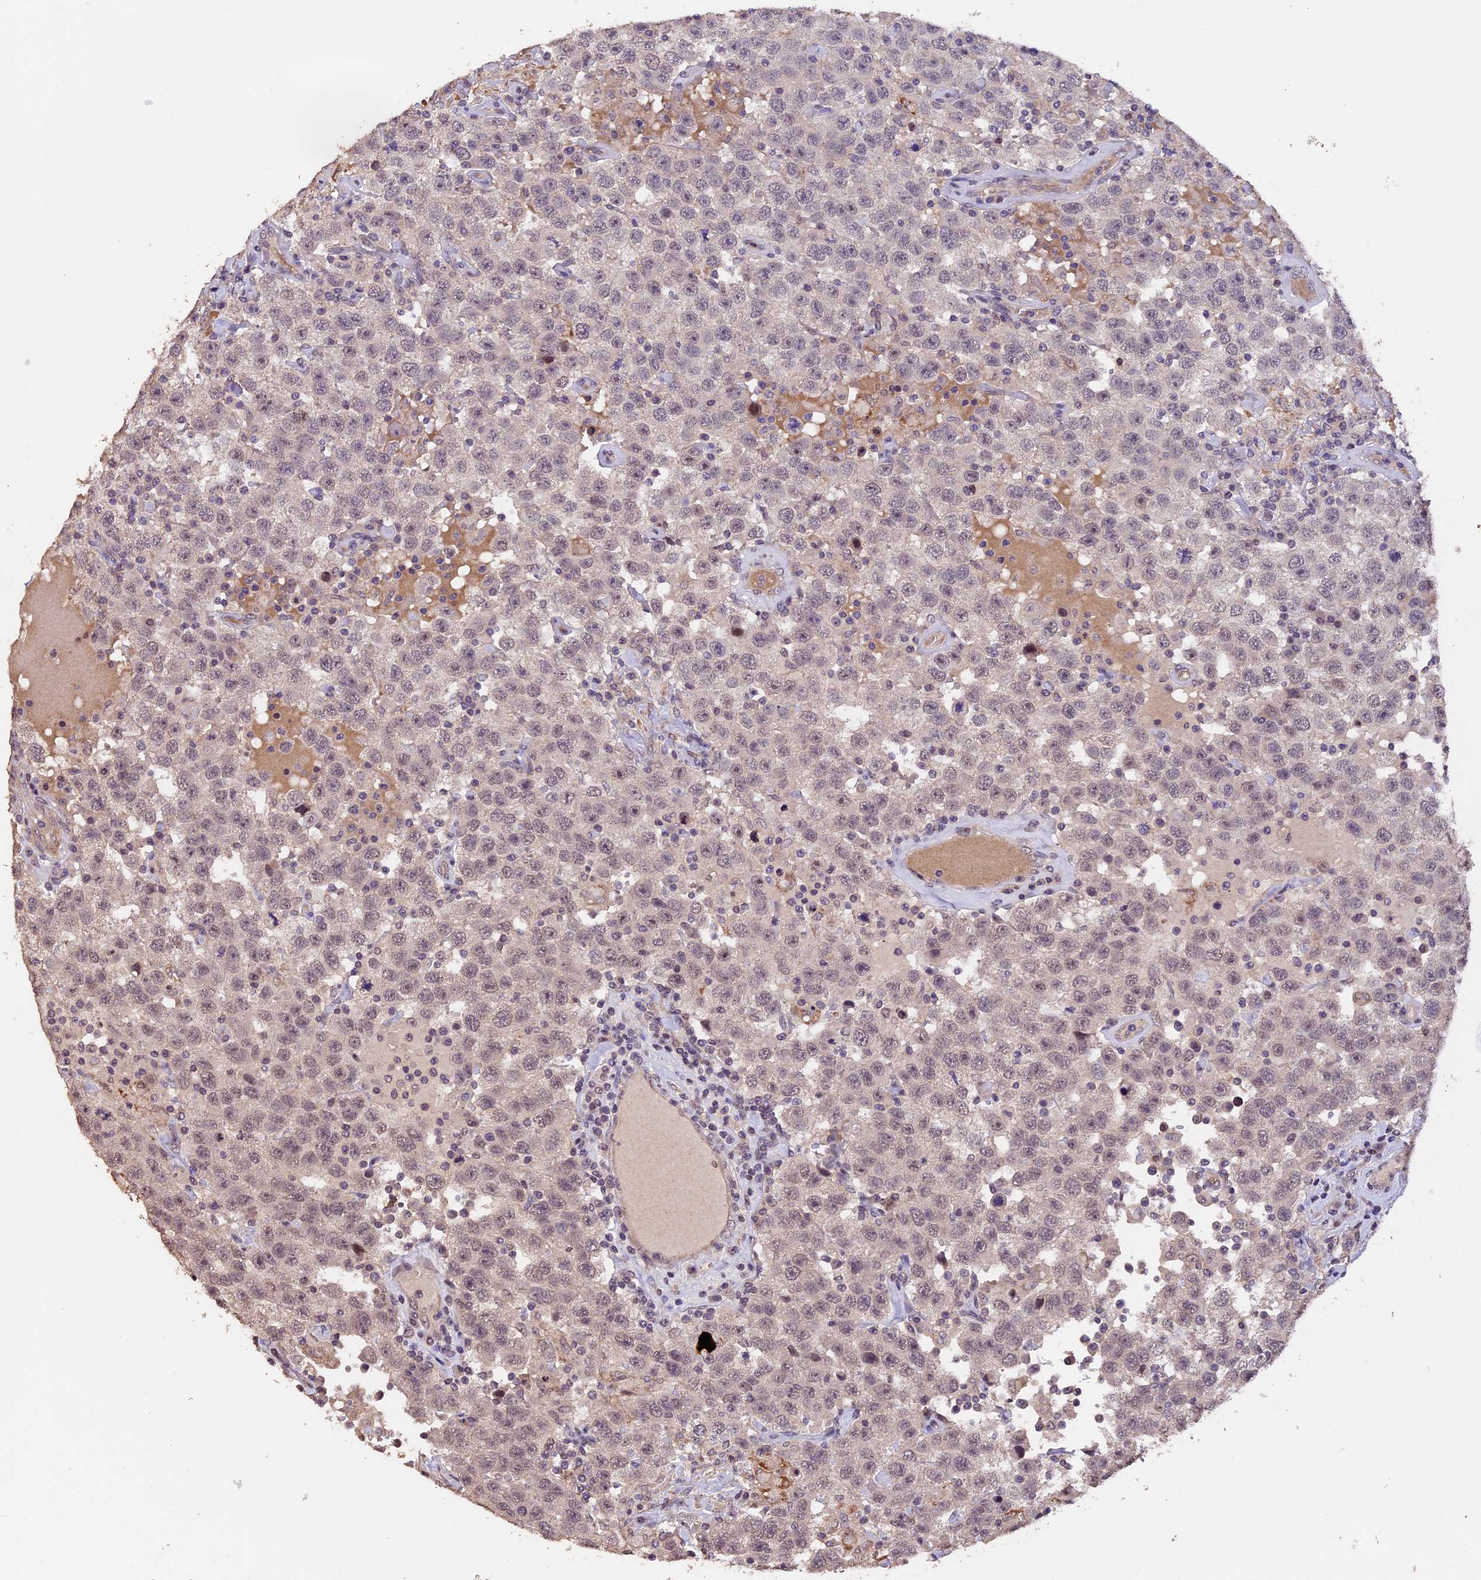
{"staining": {"intensity": "negative", "quantity": "none", "location": "none"}, "tissue": "testis cancer", "cell_type": "Tumor cells", "image_type": "cancer", "snomed": [{"axis": "morphology", "description": "Seminoma, NOS"}, {"axis": "topography", "description": "Testis"}], "caption": "A micrograph of testis cancer stained for a protein shows no brown staining in tumor cells.", "gene": "GNB5", "patient": {"sex": "male", "age": 41}}